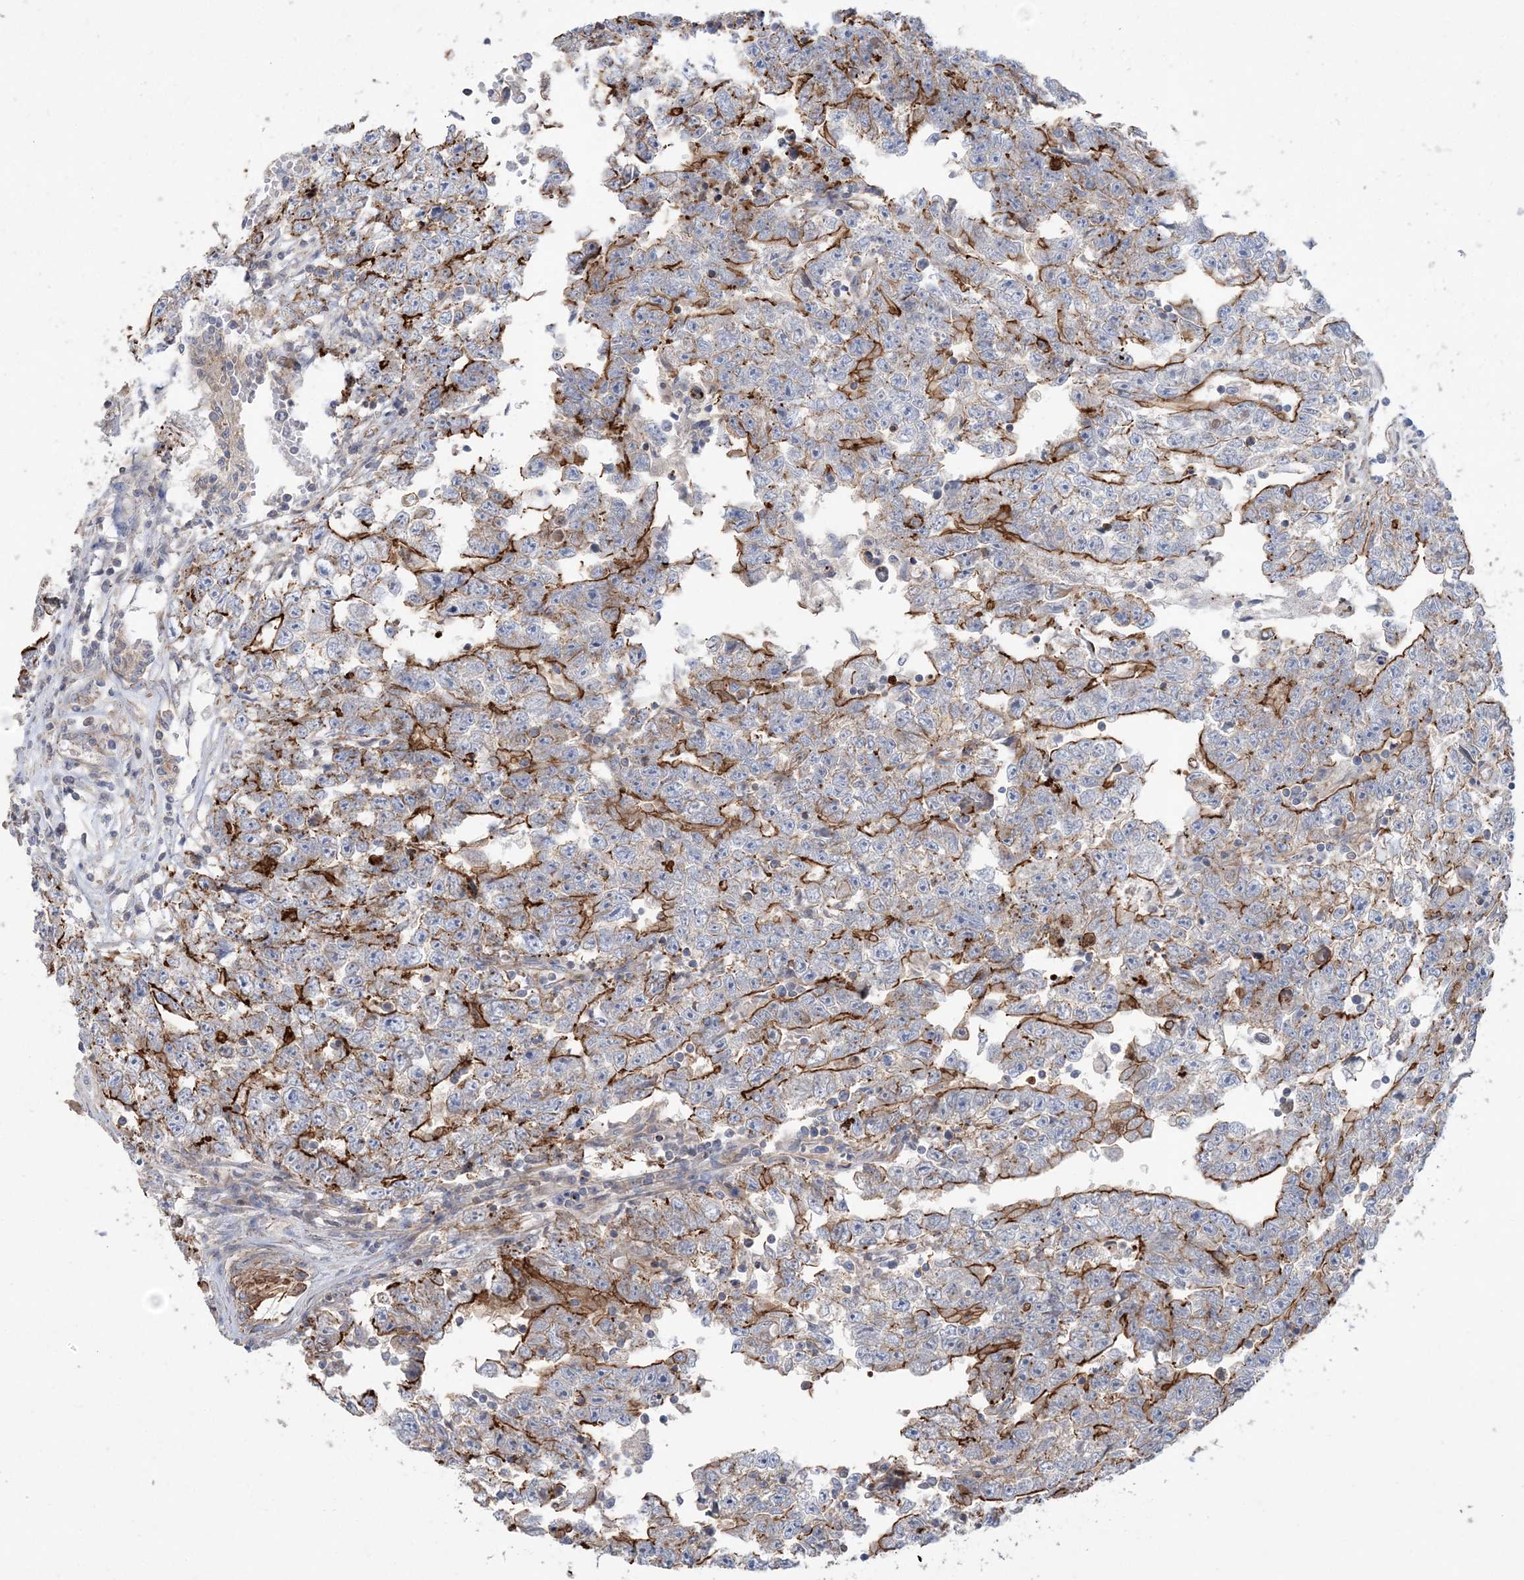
{"staining": {"intensity": "moderate", "quantity": "25%-75%", "location": "cytoplasmic/membranous"}, "tissue": "testis cancer", "cell_type": "Tumor cells", "image_type": "cancer", "snomed": [{"axis": "morphology", "description": "Carcinoma, Embryonal, NOS"}, {"axis": "topography", "description": "Testis"}], "caption": "The micrograph displays a brown stain indicating the presence of a protein in the cytoplasmic/membranous of tumor cells in testis cancer (embryonal carcinoma). (Stains: DAB in brown, nuclei in blue, Microscopy: brightfield microscopy at high magnification).", "gene": "PIGC", "patient": {"sex": "male", "age": 25}}